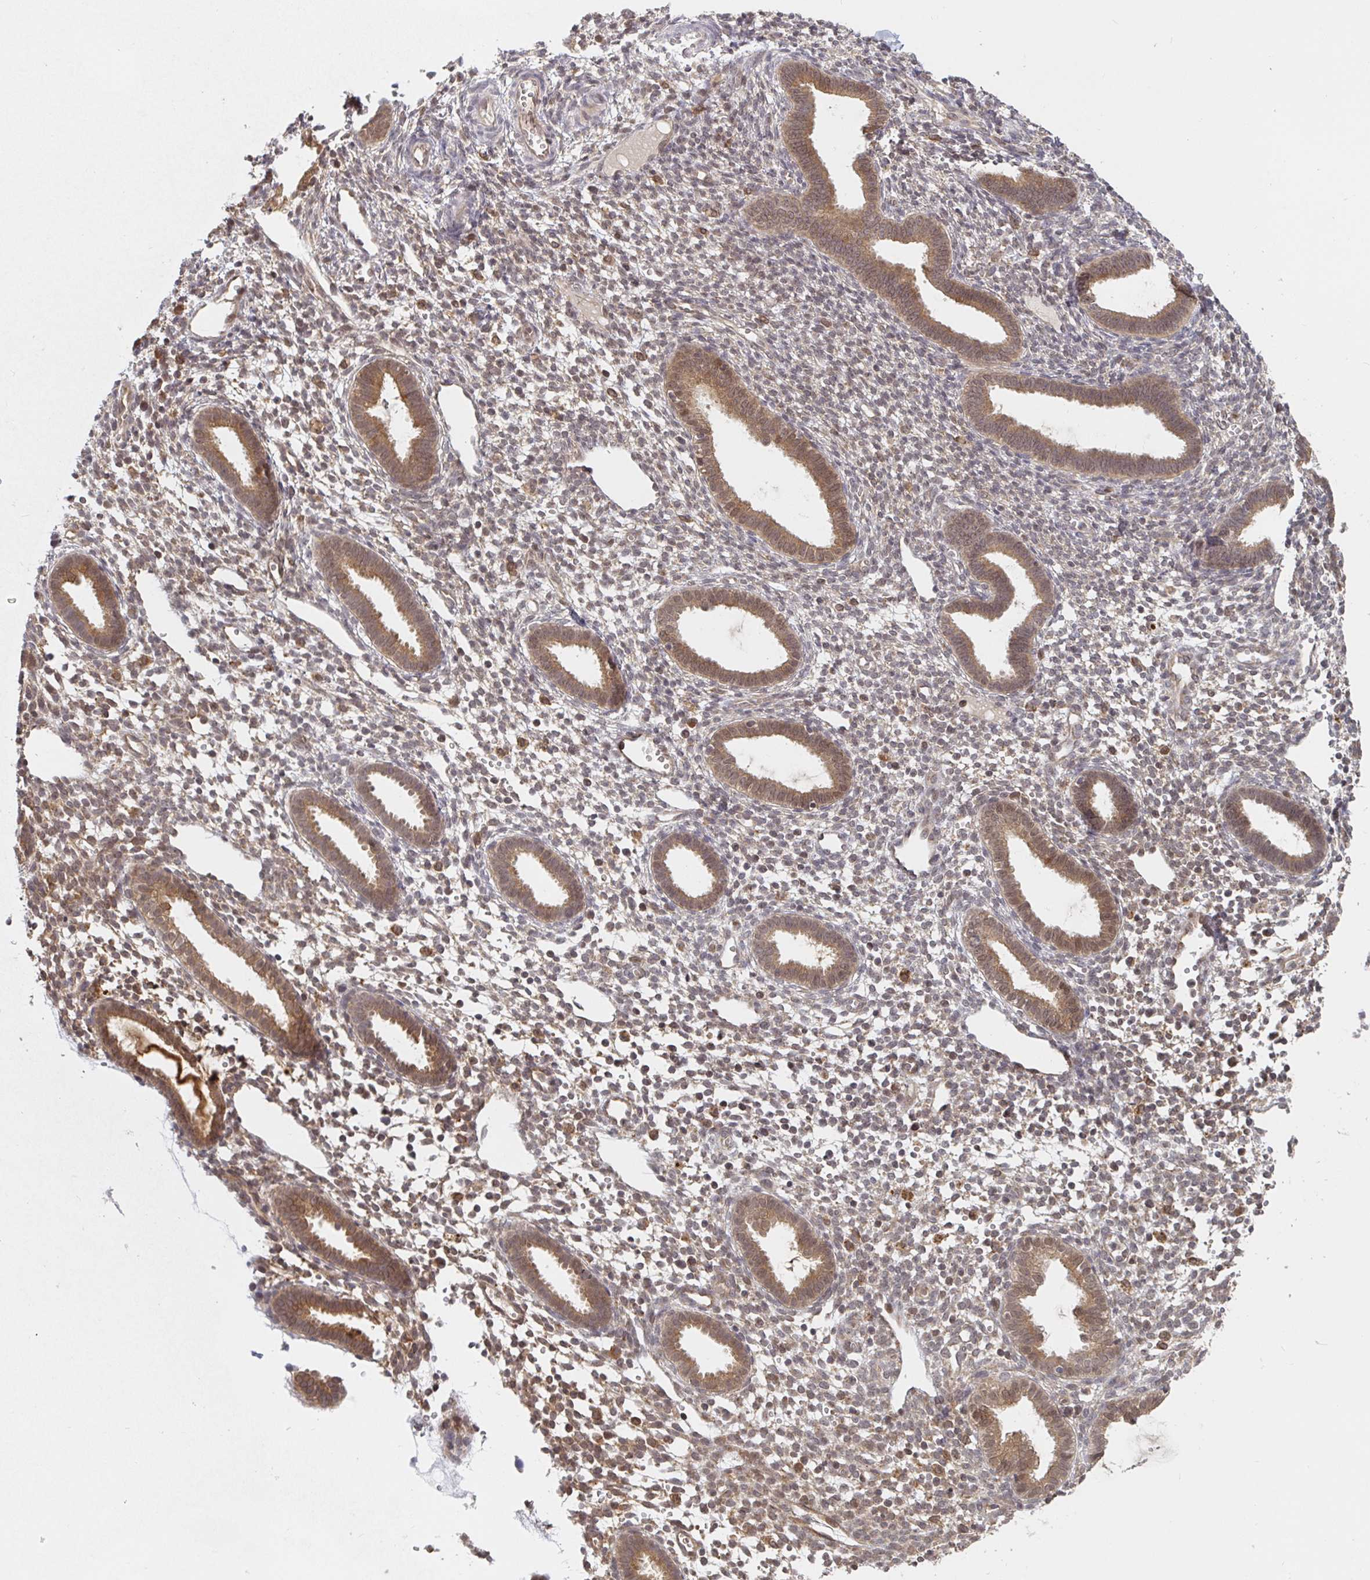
{"staining": {"intensity": "moderate", "quantity": "25%-75%", "location": "cytoplasmic/membranous"}, "tissue": "endometrium", "cell_type": "Cells in endometrial stroma", "image_type": "normal", "snomed": [{"axis": "morphology", "description": "Normal tissue, NOS"}, {"axis": "topography", "description": "Endometrium"}], "caption": "A photomicrograph of endometrium stained for a protein demonstrates moderate cytoplasmic/membranous brown staining in cells in endometrial stroma.", "gene": "ALG1L2", "patient": {"sex": "female", "age": 36}}